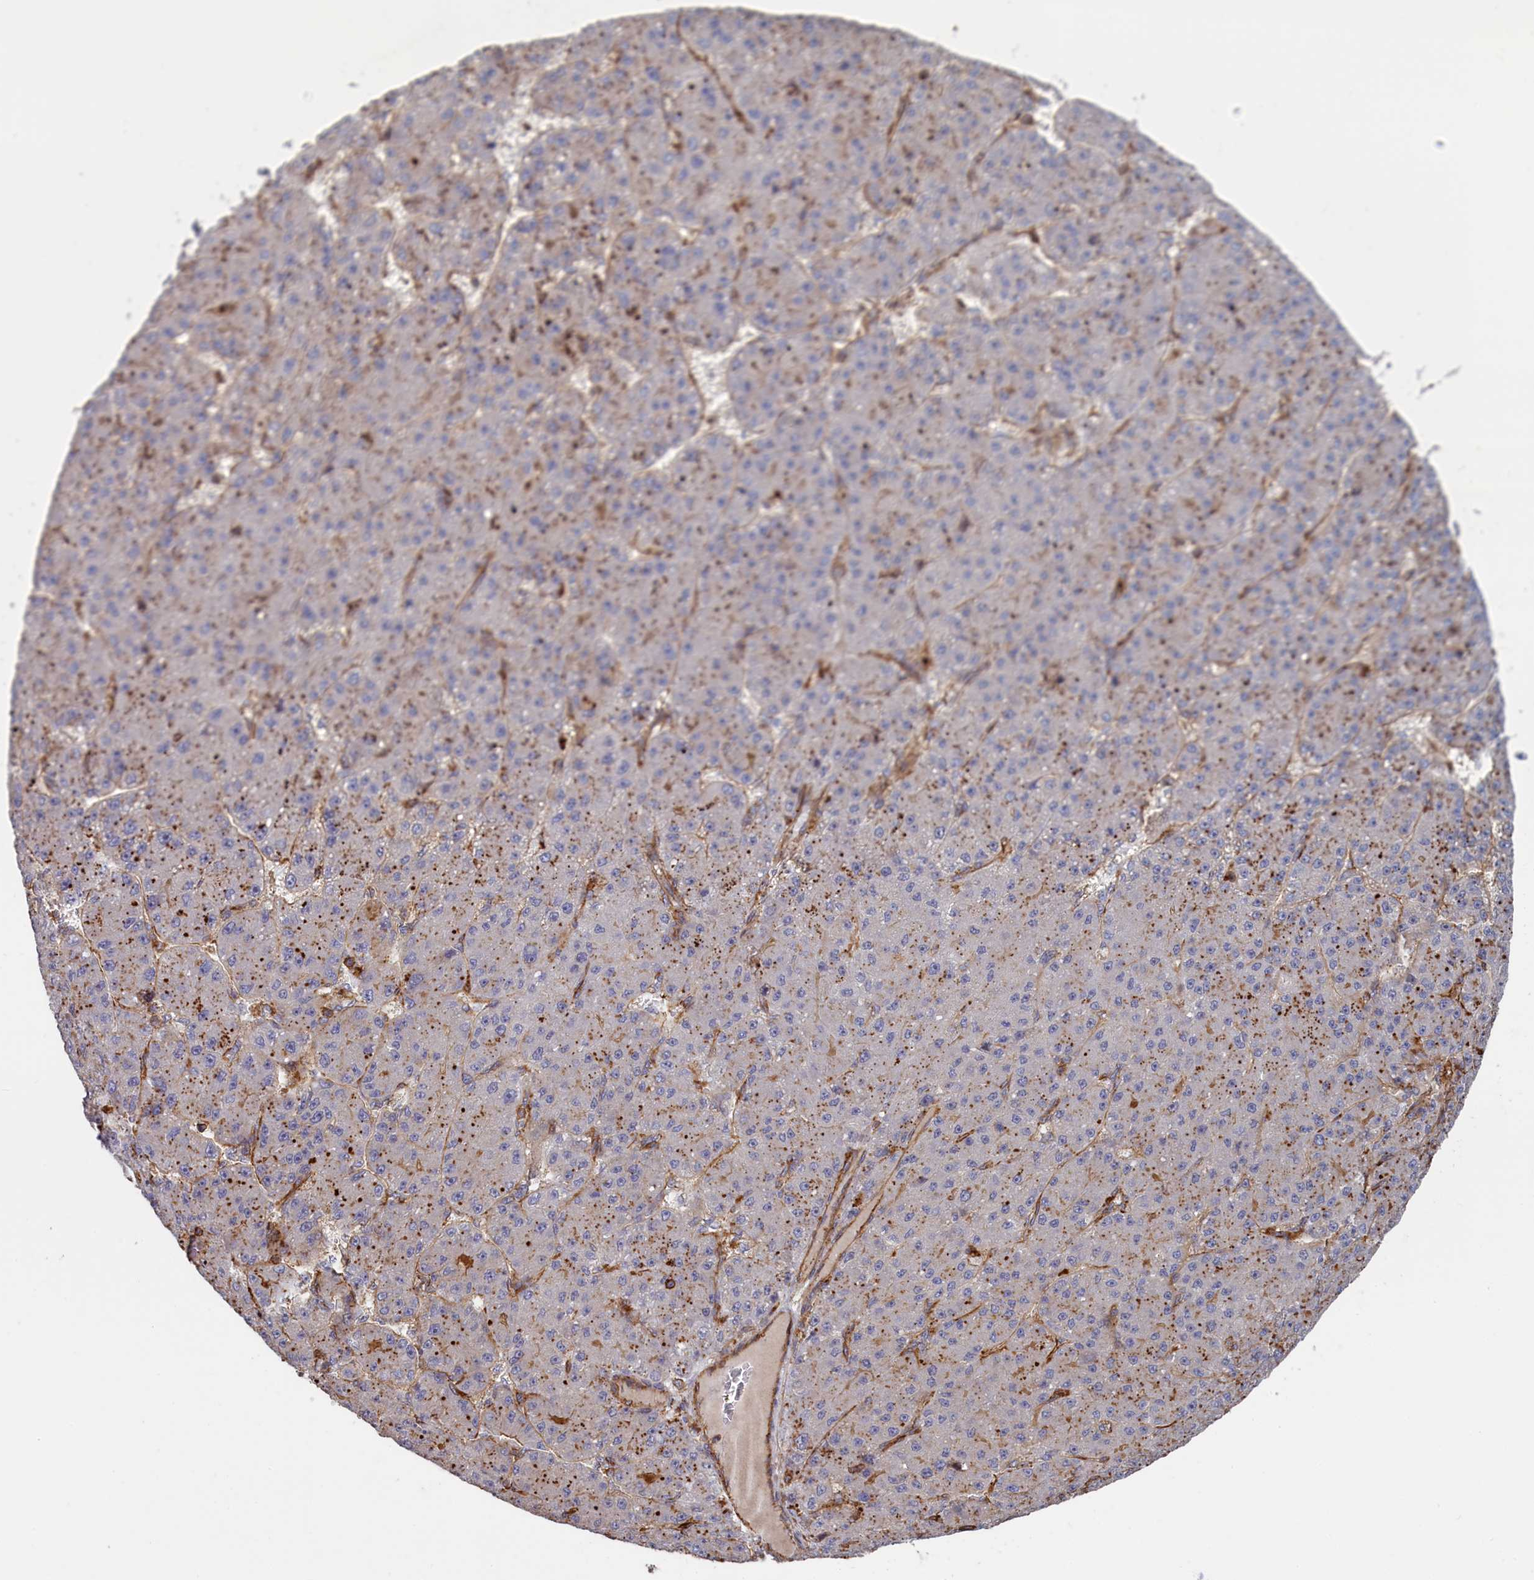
{"staining": {"intensity": "negative", "quantity": "none", "location": "none"}, "tissue": "liver cancer", "cell_type": "Tumor cells", "image_type": "cancer", "snomed": [{"axis": "morphology", "description": "Carcinoma, Hepatocellular, NOS"}, {"axis": "topography", "description": "Liver"}], "caption": "This micrograph is of liver hepatocellular carcinoma stained with immunohistochemistry (IHC) to label a protein in brown with the nuclei are counter-stained blue. There is no positivity in tumor cells.", "gene": "ANKRD27", "patient": {"sex": "male", "age": 67}}